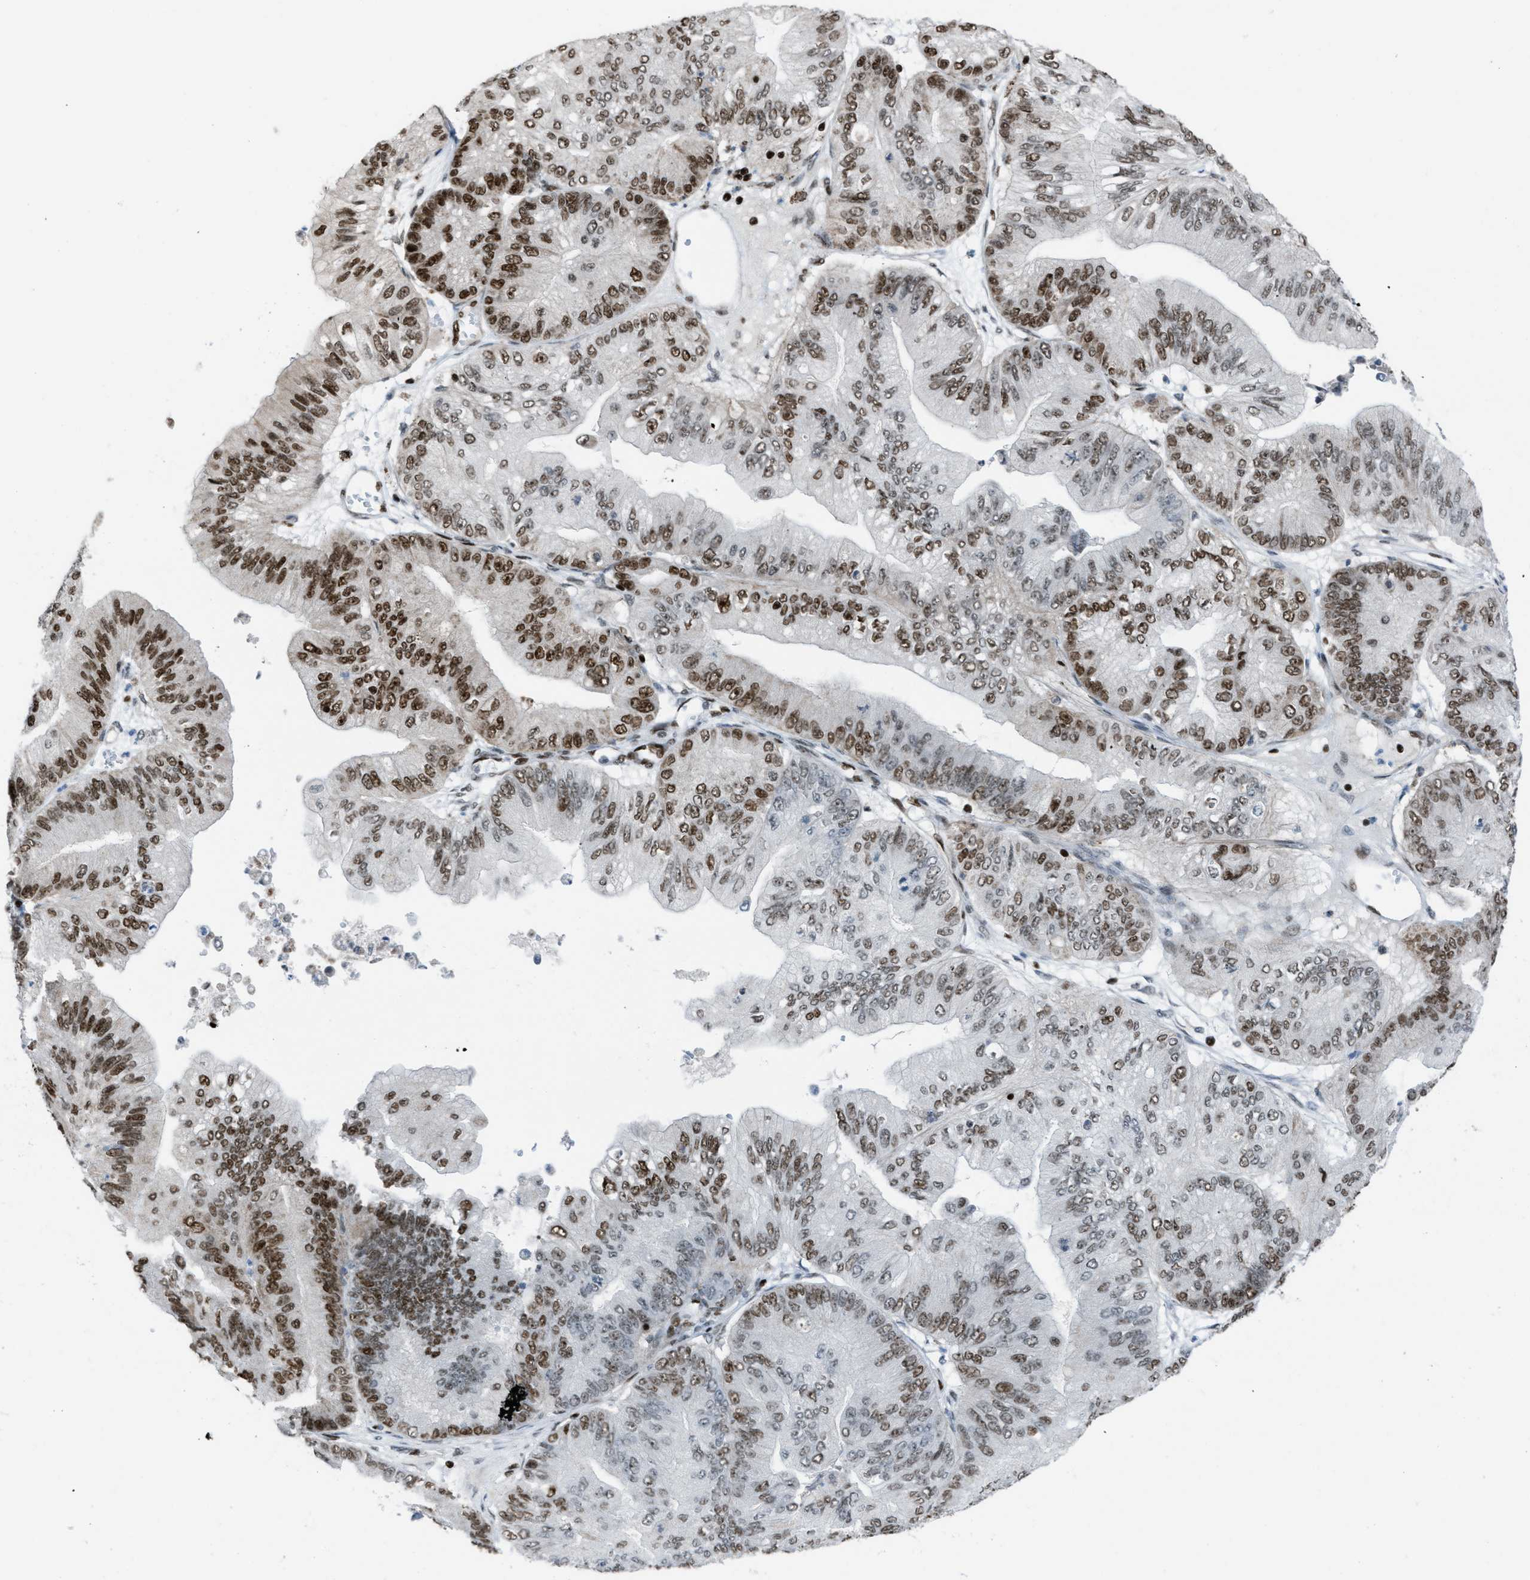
{"staining": {"intensity": "strong", "quantity": ">75%", "location": "nuclear"}, "tissue": "ovarian cancer", "cell_type": "Tumor cells", "image_type": "cancer", "snomed": [{"axis": "morphology", "description": "Cystadenocarcinoma, mucinous, NOS"}, {"axis": "topography", "description": "Ovary"}], "caption": "The micrograph displays staining of ovarian mucinous cystadenocarcinoma, revealing strong nuclear protein expression (brown color) within tumor cells.", "gene": "SLFN5", "patient": {"sex": "female", "age": 61}}